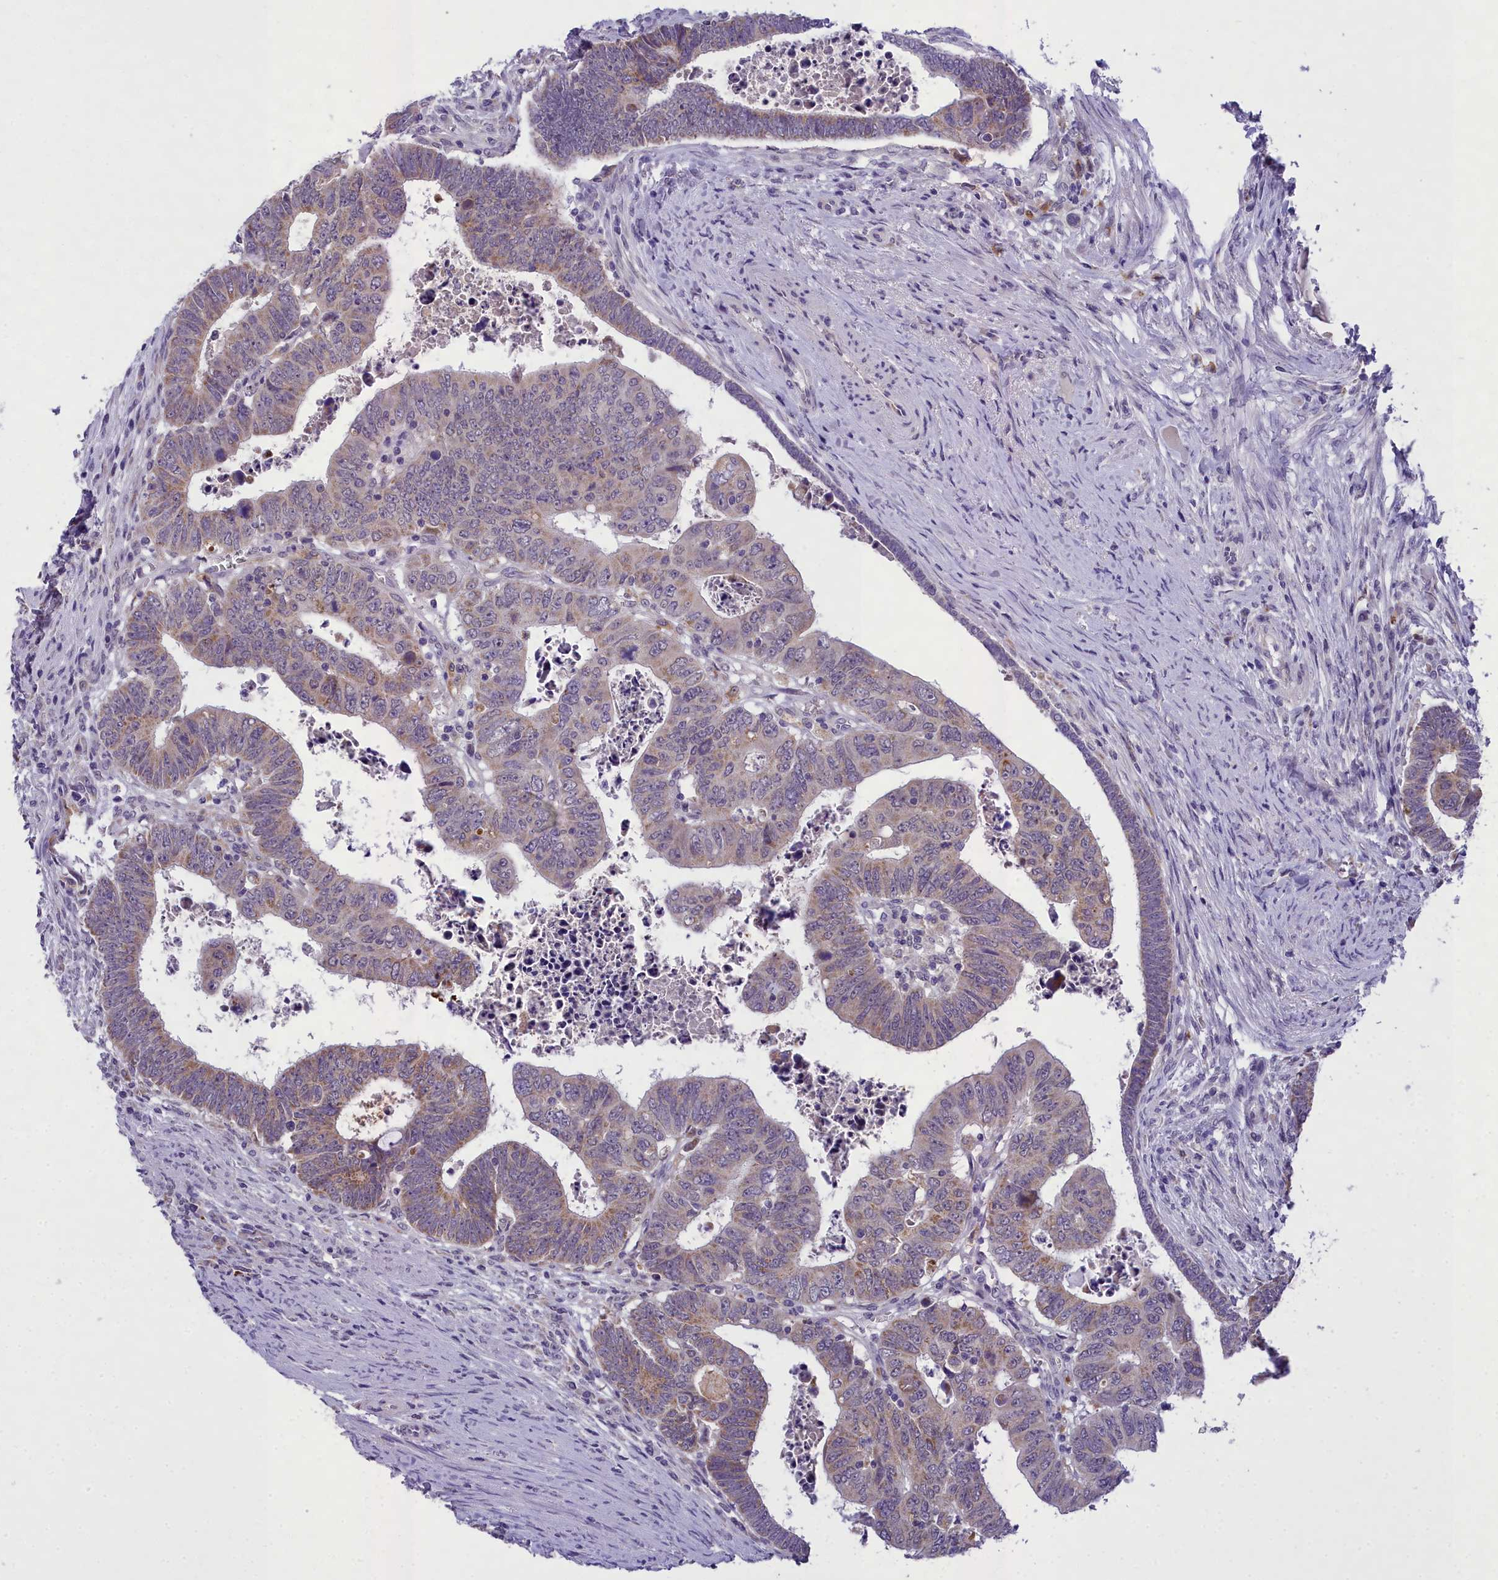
{"staining": {"intensity": "weak", "quantity": "25%-75%", "location": "cytoplasmic/membranous"}, "tissue": "colorectal cancer", "cell_type": "Tumor cells", "image_type": "cancer", "snomed": [{"axis": "morphology", "description": "Normal tissue, NOS"}, {"axis": "morphology", "description": "Adenocarcinoma, NOS"}, {"axis": "topography", "description": "Rectum"}], "caption": "DAB immunohistochemical staining of colorectal adenocarcinoma shows weak cytoplasmic/membranous protein expression in approximately 25%-75% of tumor cells.", "gene": "MIIP", "patient": {"sex": "female", "age": 65}}